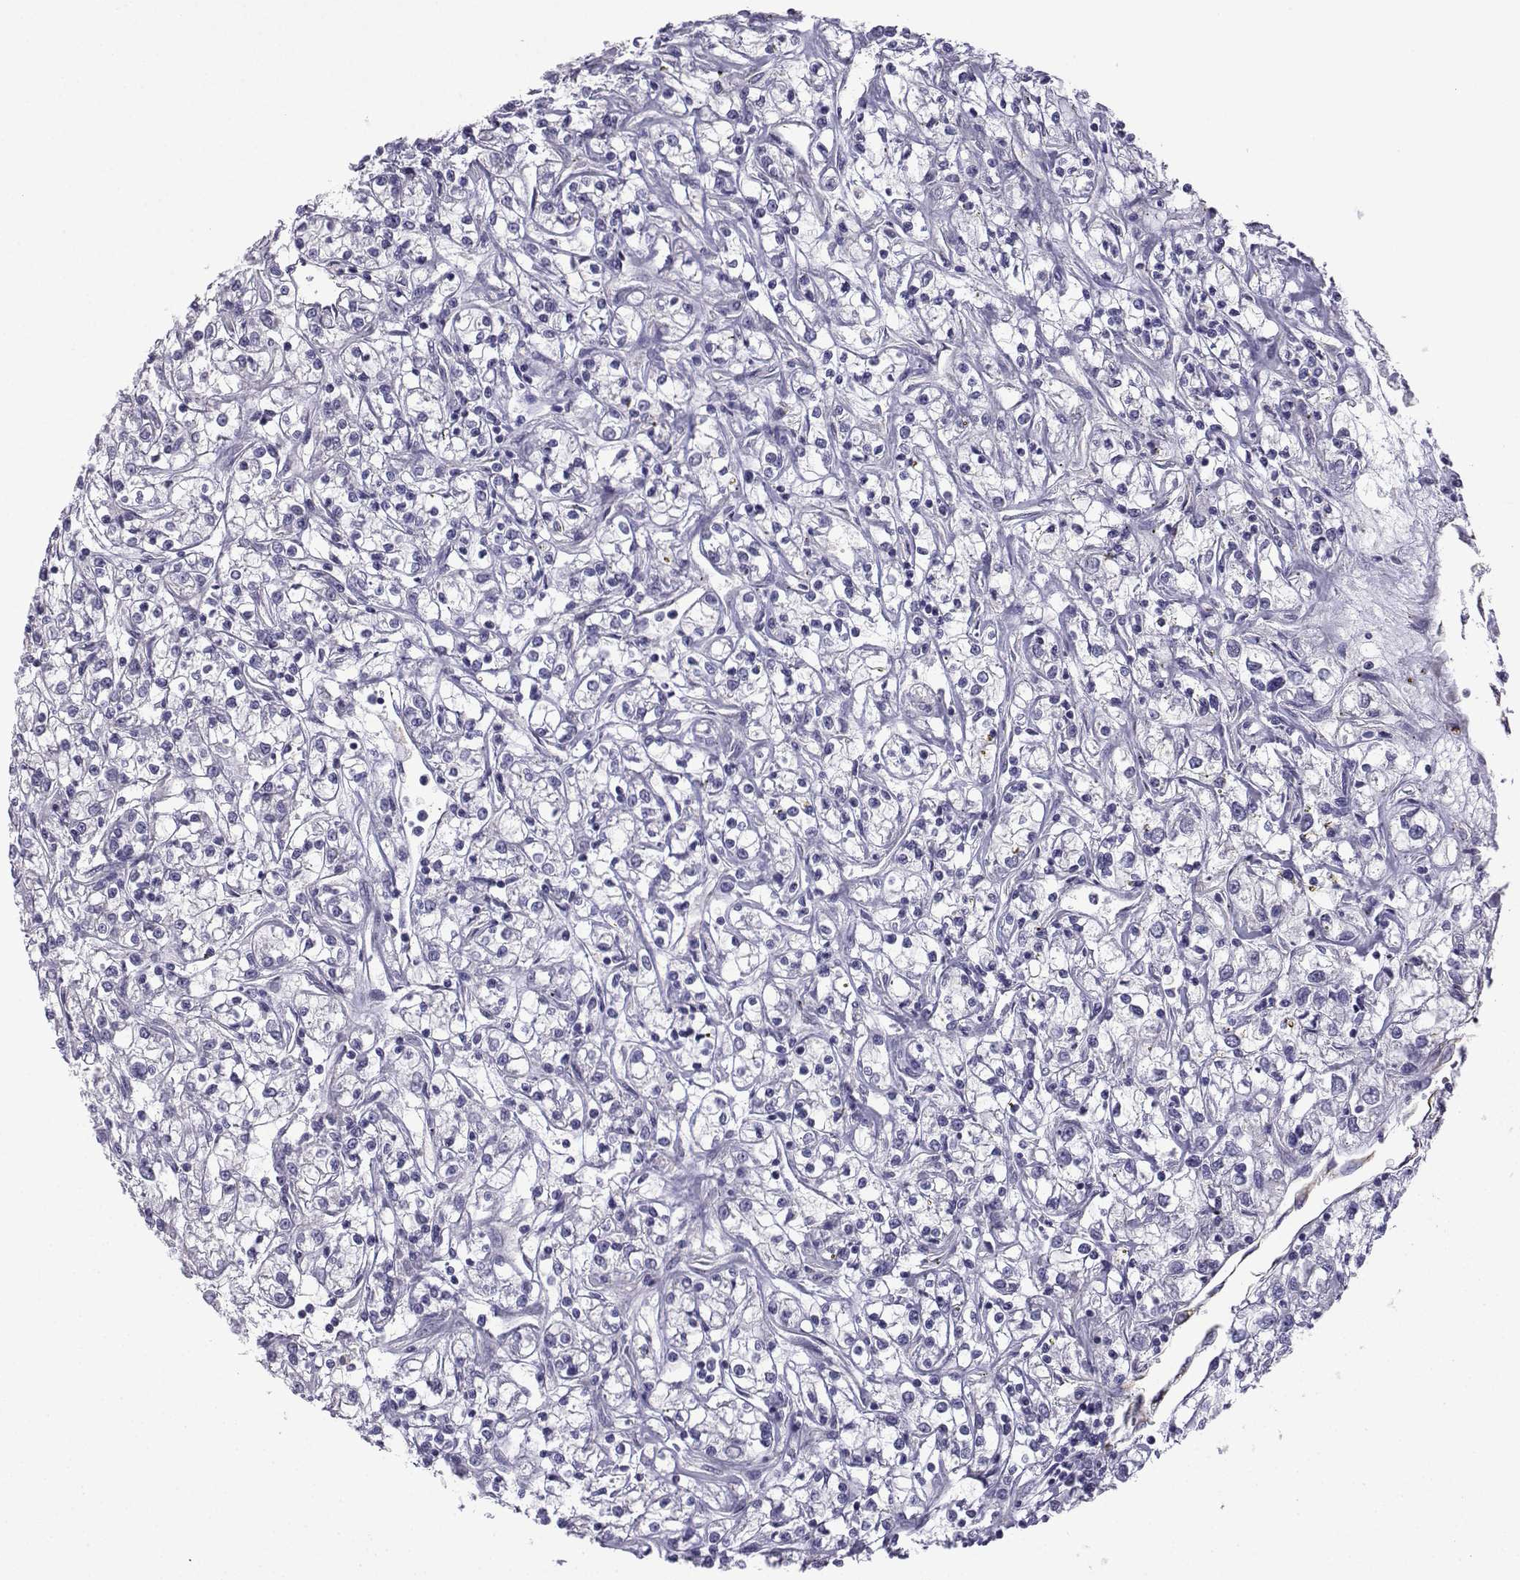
{"staining": {"intensity": "negative", "quantity": "none", "location": "none"}, "tissue": "renal cancer", "cell_type": "Tumor cells", "image_type": "cancer", "snomed": [{"axis": "morphology", "description": "Adenocarcinoma, NOS"}, {"axis": "topography", "description": "Kidney"}], "caption": "High magnification brightfield microscopy of adenocarcinoma (renal) stained with DAB (3,3'-diaminobenzidine) (brown) and counterstained with hematoxylin (blue): tumor cells show no significant positivity.", "gene": "SPACA7", "patient": {"sex": "female", "age": 59}}